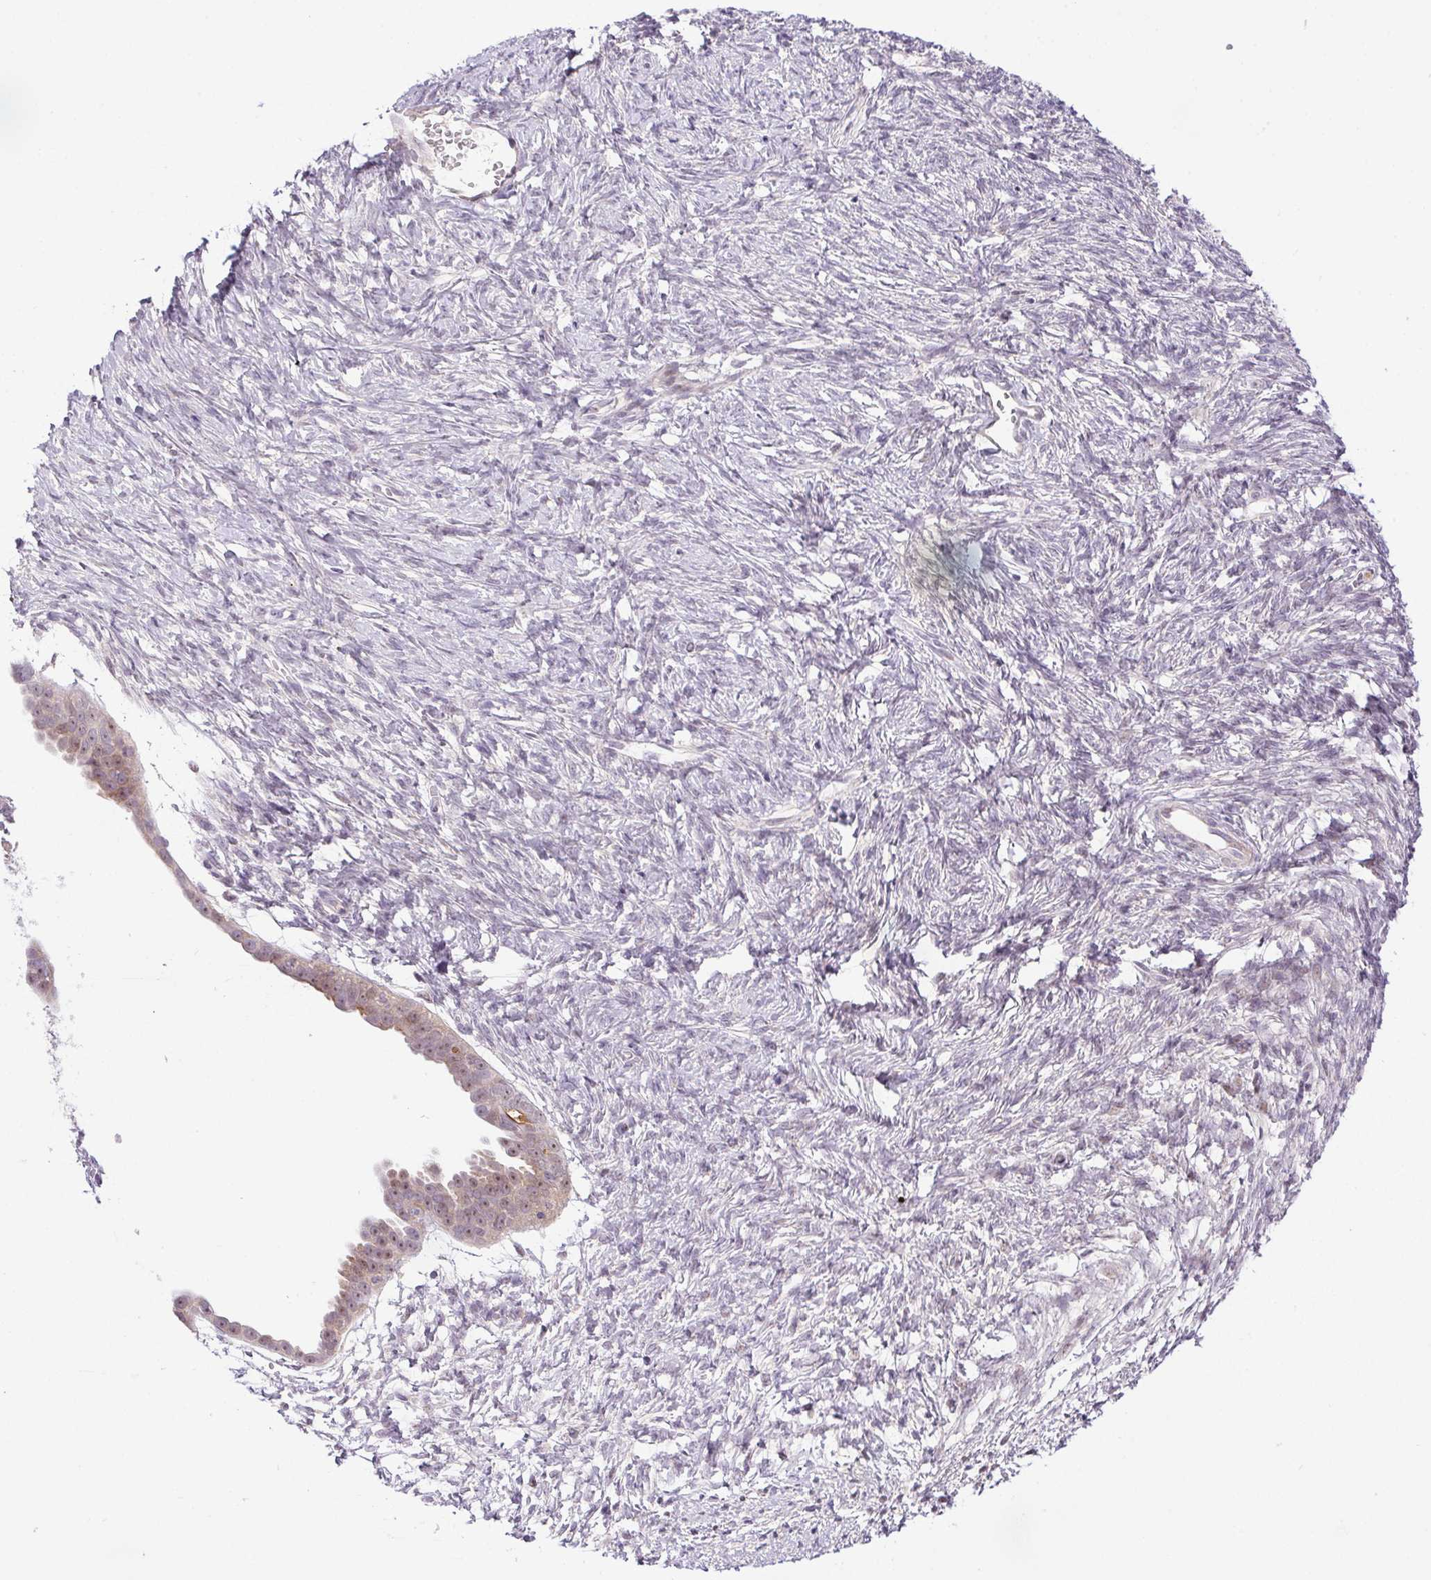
{"staining": {"intensity": "weak", "quantity": "<25%", "location": "nuclear"}, "tissue": "ovarian cancer", "cell_type": "Tumor cells", "image_type": "cancer", "snomed": [{"axis": "morphology", "description": "Cystadenocarcinoma, serous, NOS"}, {"axis": "topography", "description": "Ovary"}], "caption": "A micrograph of human serous cystadenocarcinoma (ovarian) is negative for staining in tumor cells. Nuclei are stained in blue.", "gene": "LRRTM1", "patient": {"sex": "female", "age": 59}}